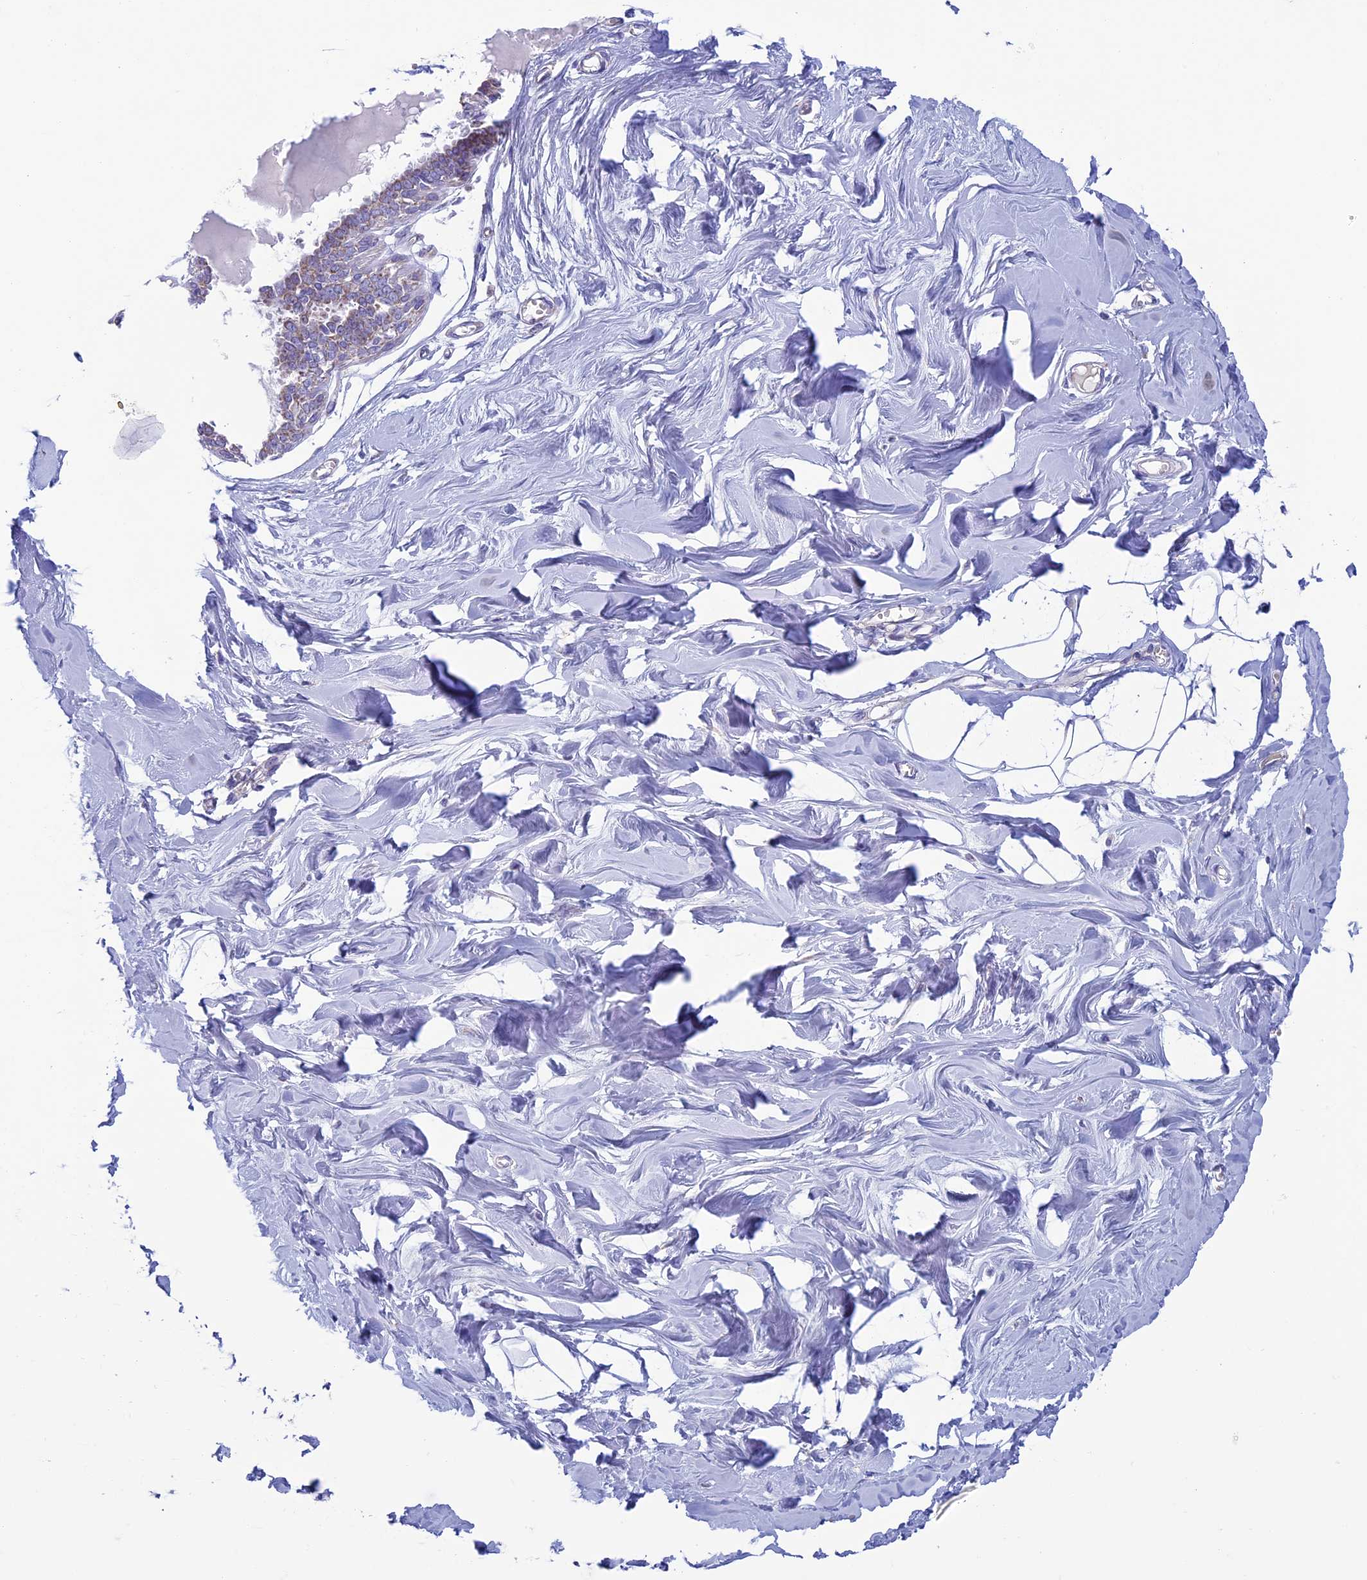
{"staining": {"intensity": "negative", "quantity": "none", "location": "none"}, "tissue": "breast", "cell_type": "Adipocytes", "image_type": "normal", "snomed": [{"axis": "morphology", "description": "Normal tissue, NOS"}, {"axis": "topography", "description": "Breast"}], "caption": "There is no significant expression in adipocytes of breast. (IHC, brightfield microscopy, high magnification).", "gene": "MFSD12", "patient": {"sex": "female", "age": 27}}